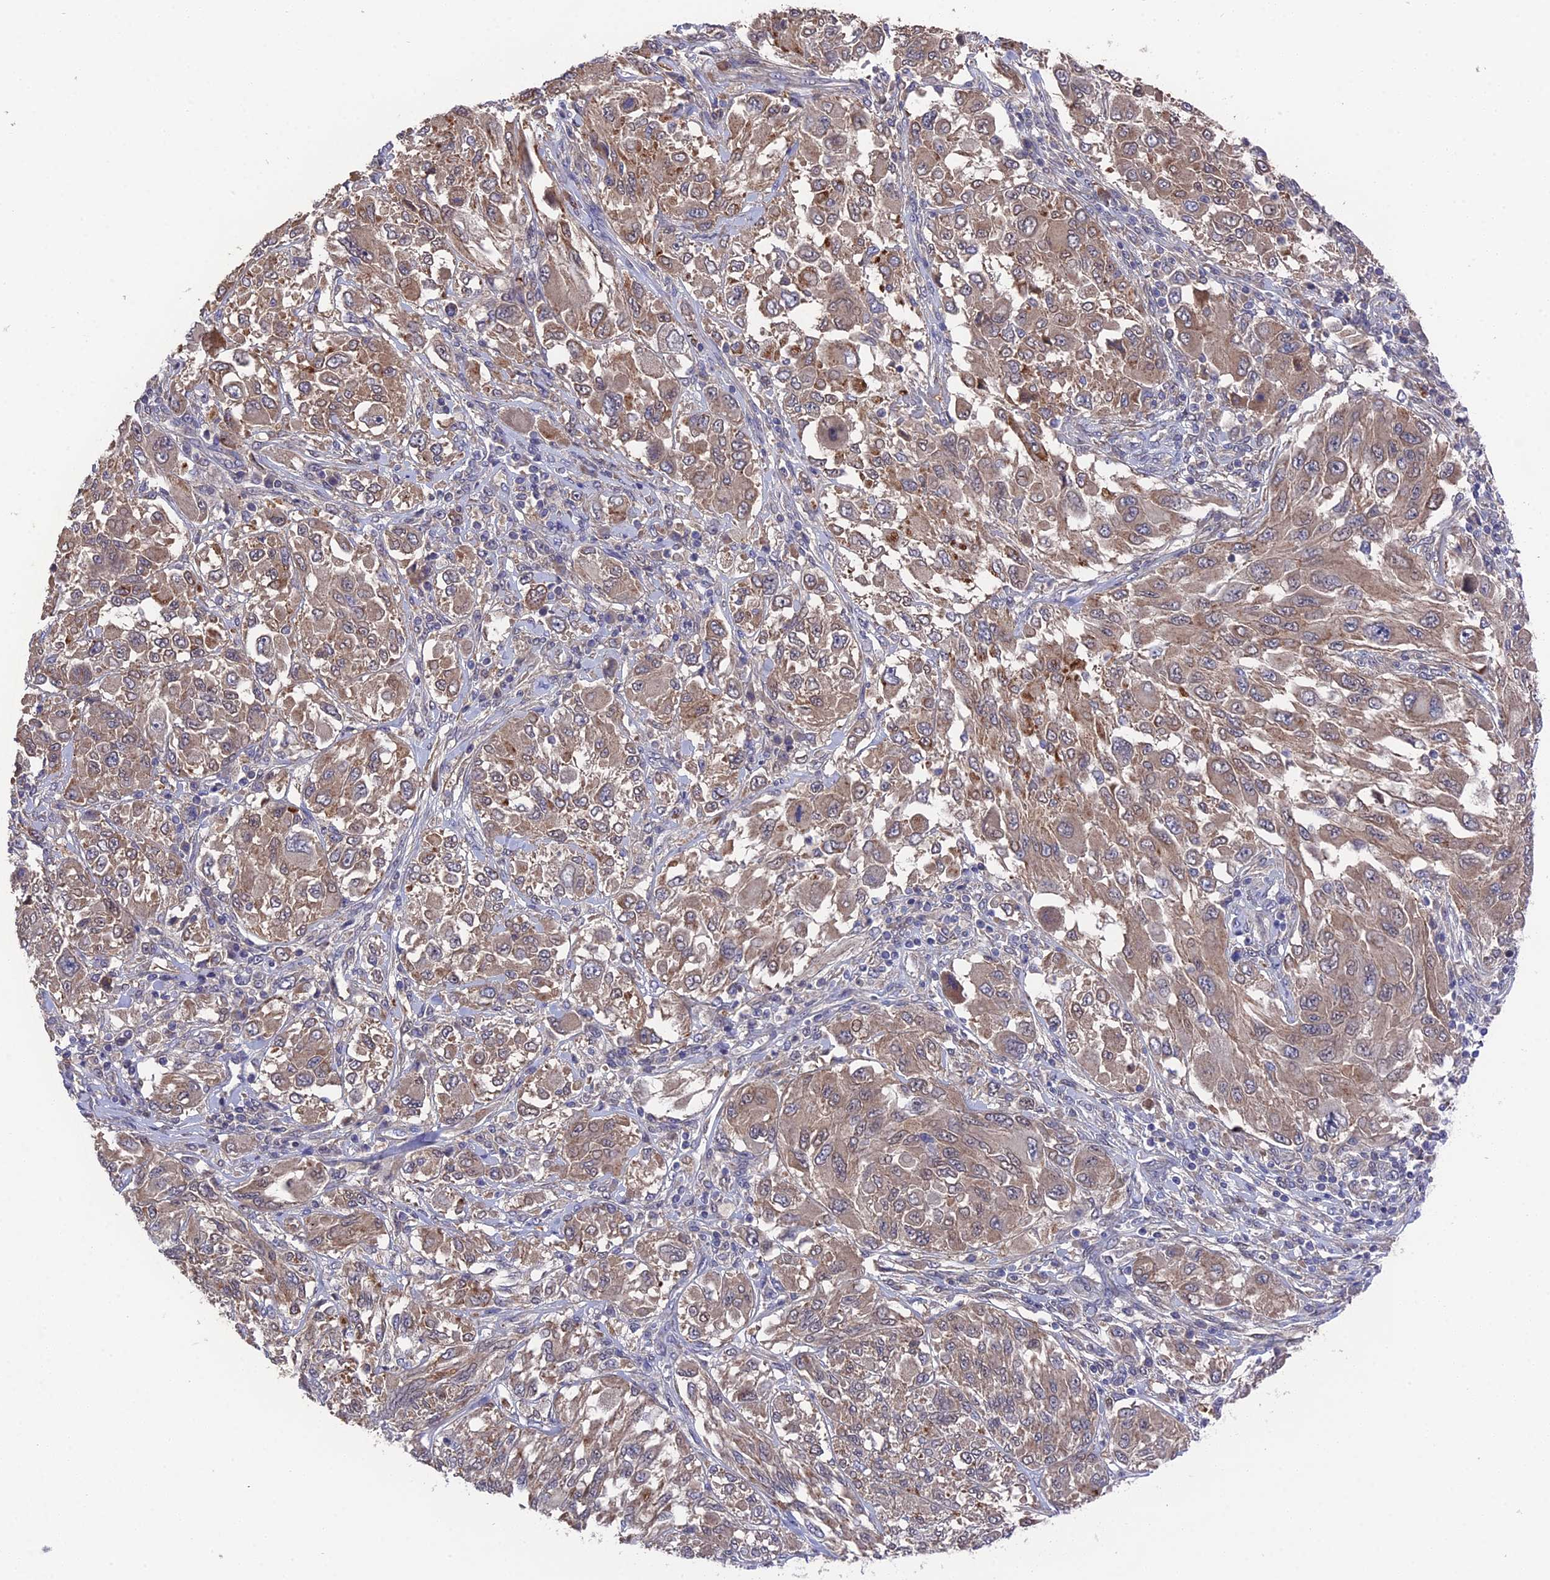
{"staining": {"intensity": "weak", "quantity": ">75%", "location": "cytoplasmic/membranous"}, "tissue": "melanoma", "cell_type": "Tumor cells", "image_type": "cancer", "snomed": [{"axis": "morphology", "description": "Malignant melanoma, NOS"}, {"axis": "topography", "description": "Skin"}], "caption": "Brown immunohistochemical staining in human melanoma shows weak cytoplasmic/membranous positivity in approximately >75% of tumor cells. (Brightfield microscopy of DAB IHC at high magnification).", "gene": "ZCCHC2", "patient": {"sex": "female", "age": 91}}